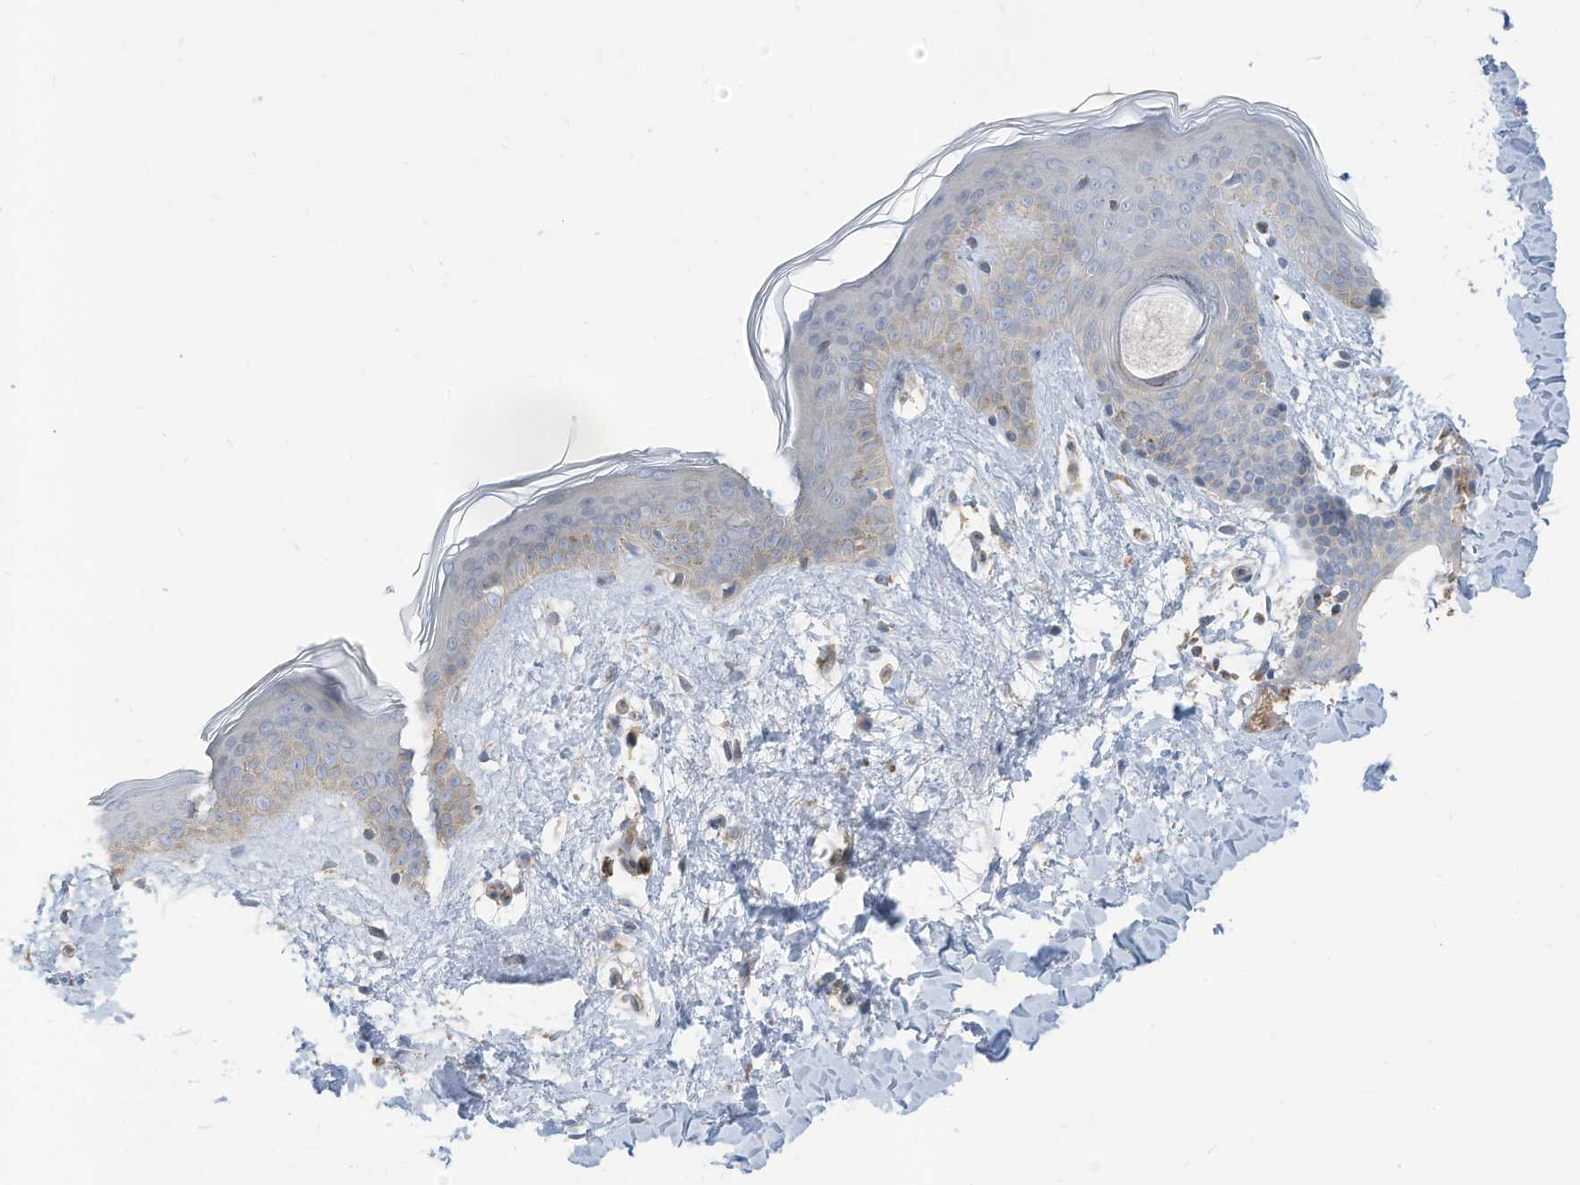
{"staining": {"intensity": "moderate", "quantity": ">75%", "location": "cytoplasmic/membranous"}, "tissue": "skin", "cell_type": "Fibroblasts", "image_type": "normal", "snomed": [{"axis": "morphology", "description": "Normal tissue, NOS"}, {"axis": "topography", "description": "Skin"}], "caption": "This image shows benign skin stained with IHC to label a protein in brown. The cytoplasmic/membranous of fibroblasts show moderate positivity for the protein. Nuclei are counter-stained blue.", "gene": "GTPBP2", "patient": {"sex": "female", "age": 46}}